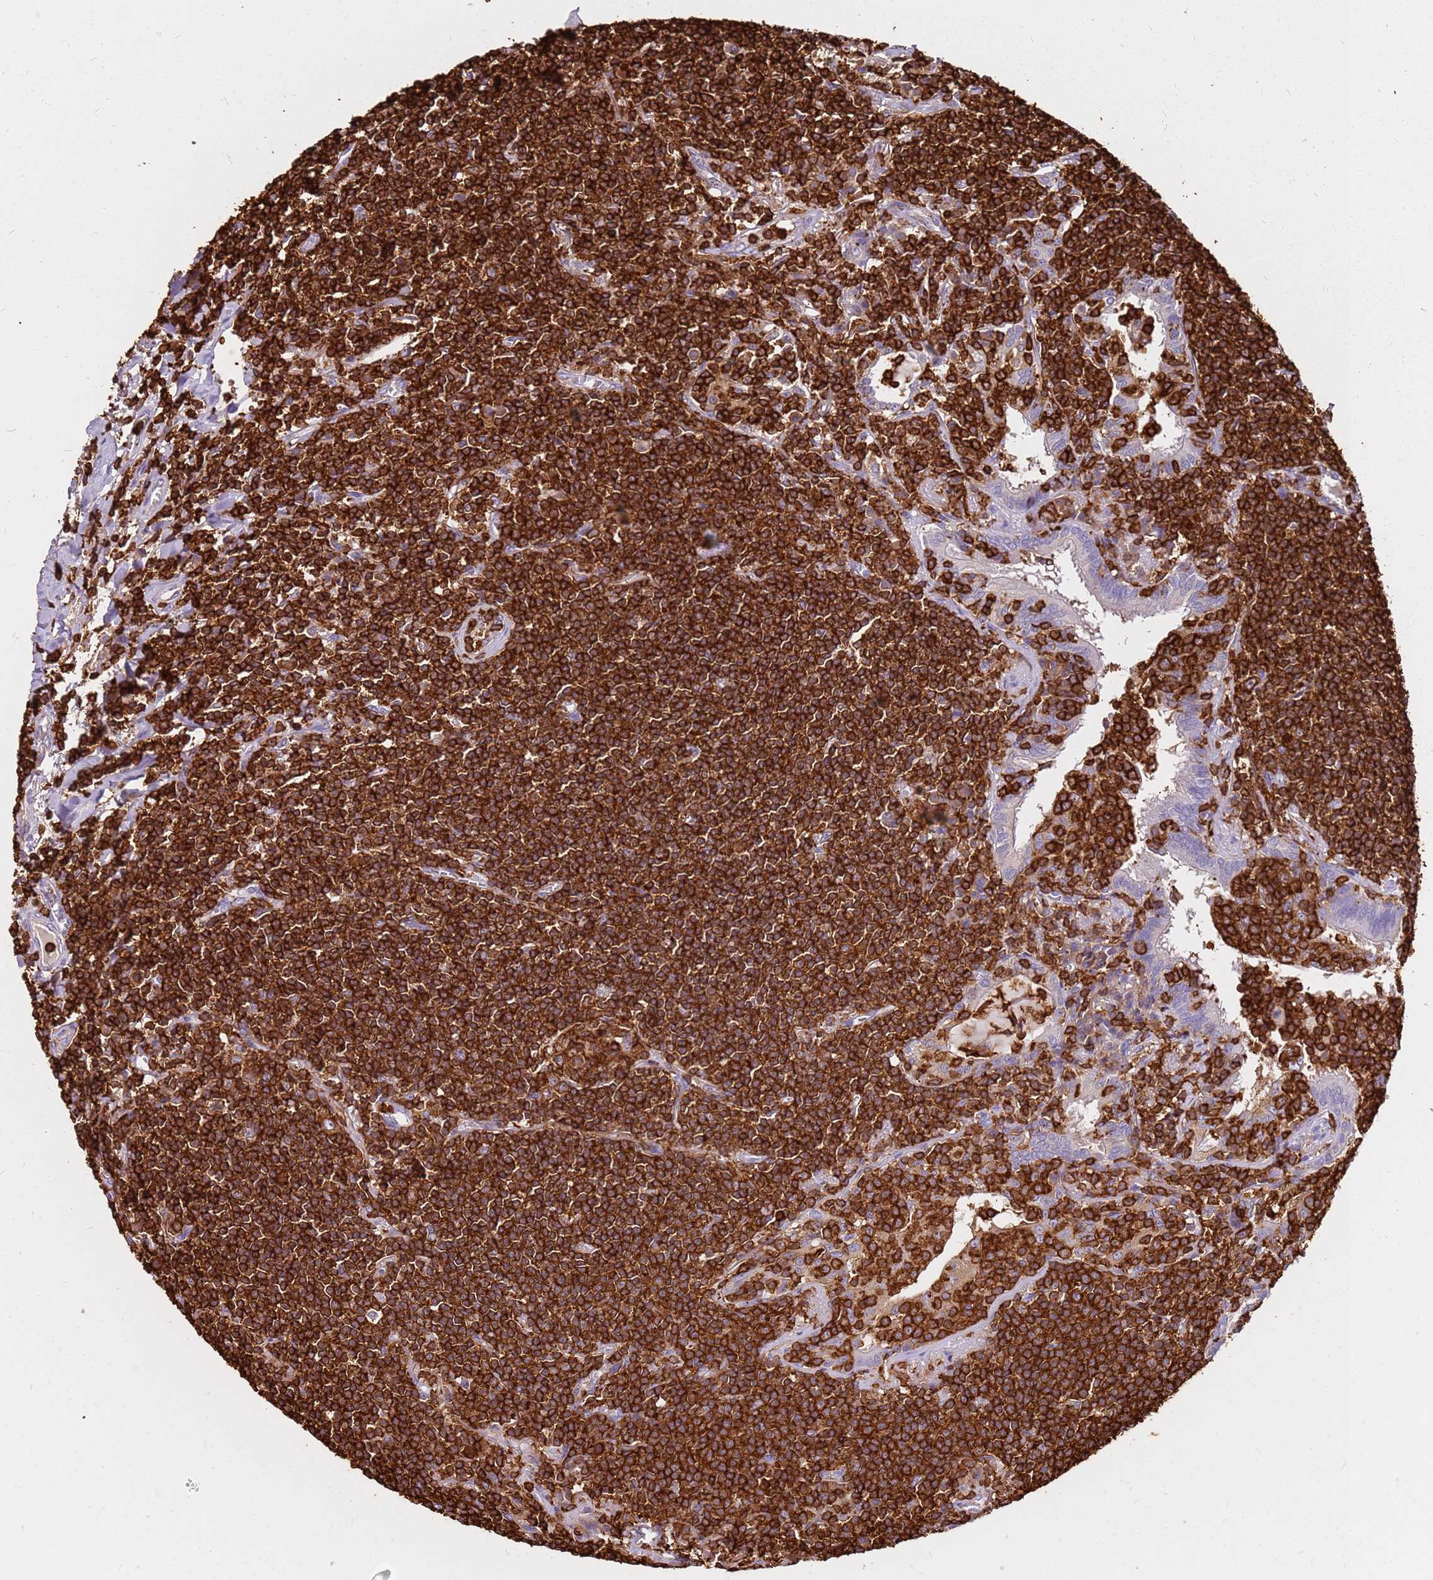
{"staining": {"intensity": "strong", "quantity": ">75%", "location": "cytoplasmic/membranous"}, "tissue": "lymphoma", "cell_type": "Tumor cells", "image_type": "cancer", "snomed": [{"axis": "morphology", "description": "Malignant lymphoma, non-Hodgkin's type, Low grade"}, {"axis": "topography", "description": "Lung"}], "caption": "The image reveals immunohistochemical staining of lymphoma. There is strong cytoplasmic/membranous staining is identified in approximately >75% of tumor cells.", "gene": "CORO1A", "patient": {"sex": "female", "age": 71}}